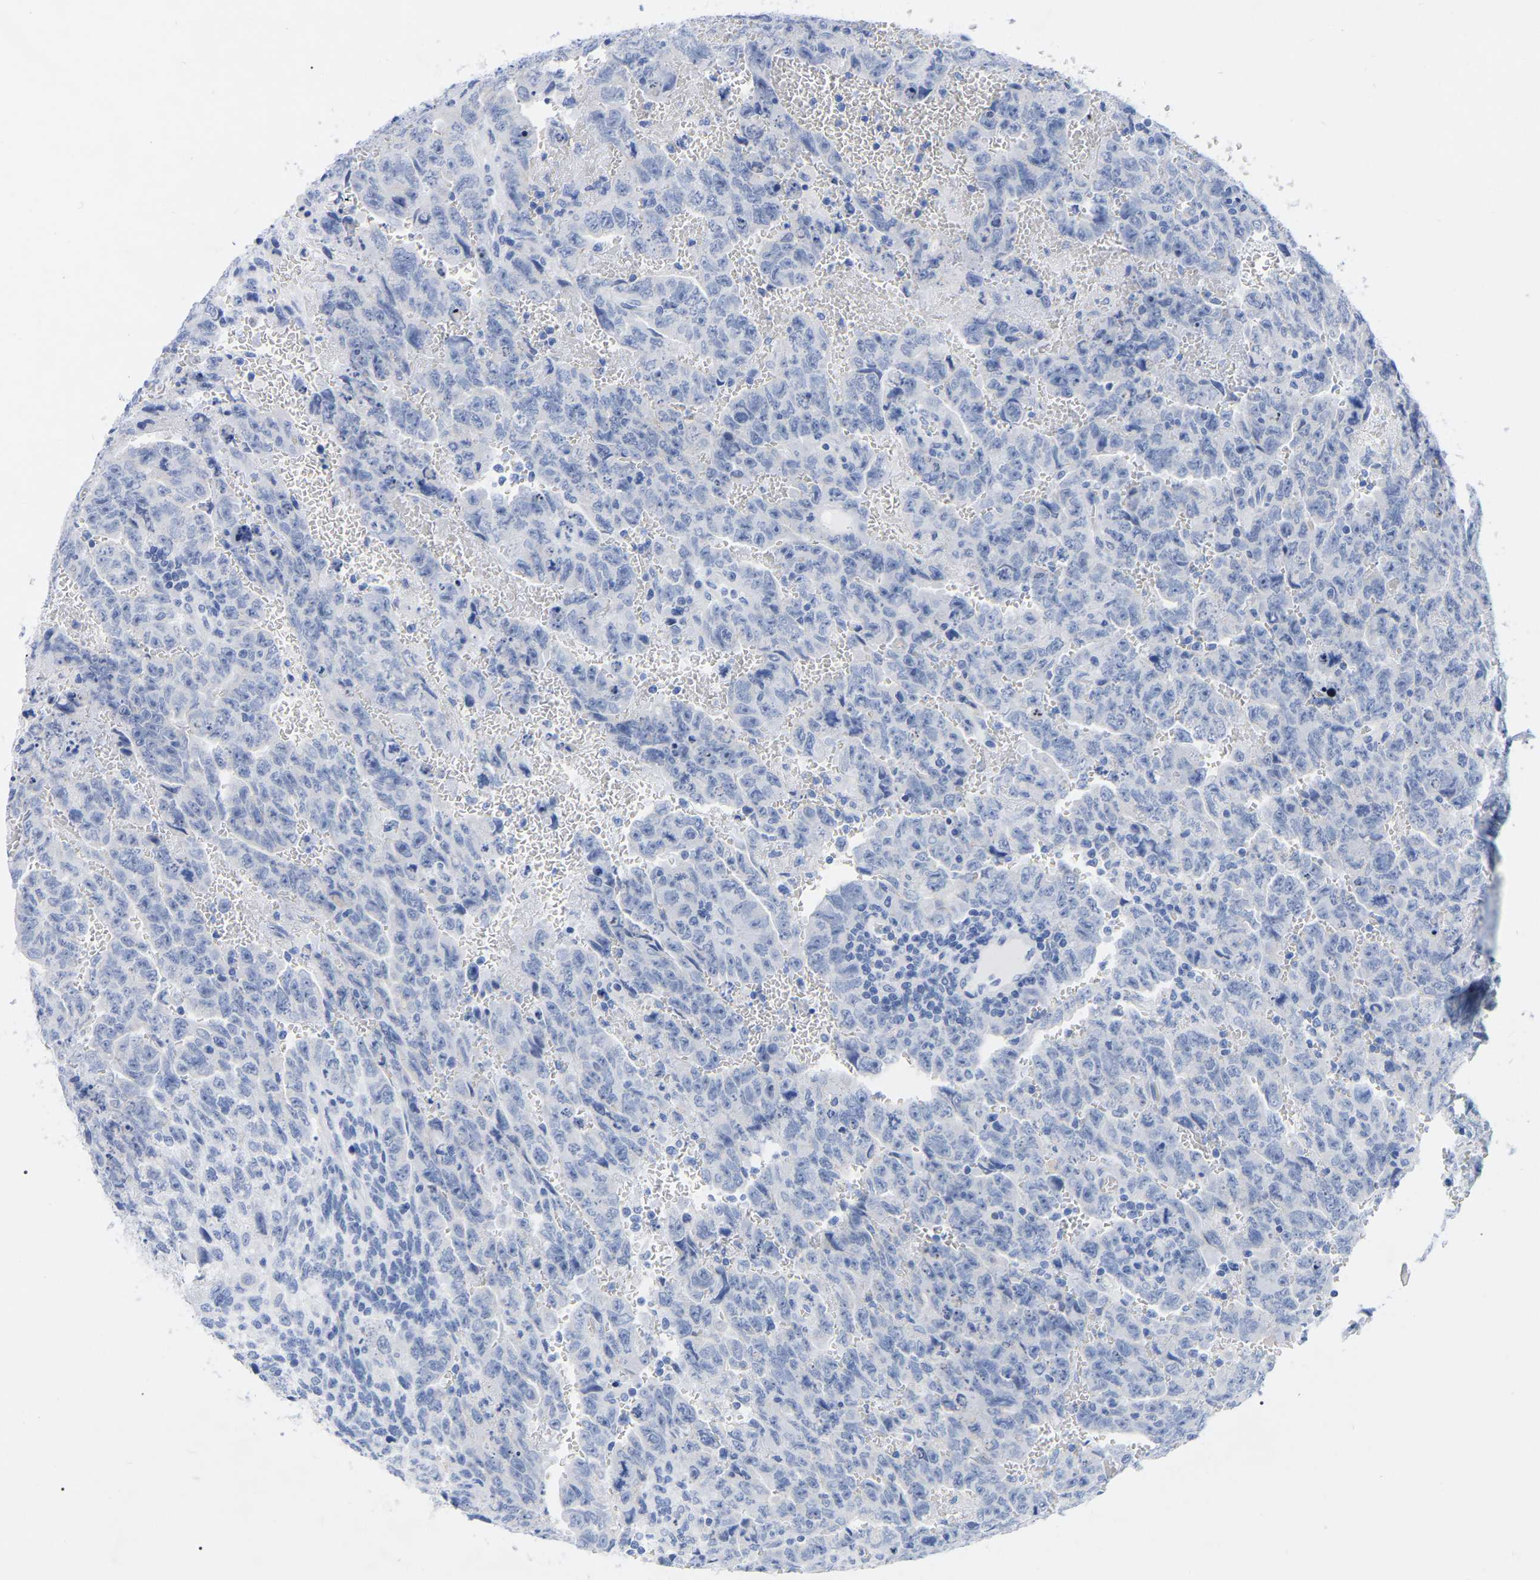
{"staining": {"intensity": "negative", "quantity": "none", "location": "none"}, "tissue": "testis cancer", "cell_type": "Tumor cells", "image_type": "cancer", "snomed": [{"axis": "morphology", "description": "Carcinoma, Embryonal, NOS"}, {"axis": "topography", "description": "Testis"}], "caption": "Micrograph shows no protein positivity in tumor cells of testis cancer (embryonal carcinoma) tissue.", "gene": "ZNF629", "patient": {"sex": "male", "age": 28}}